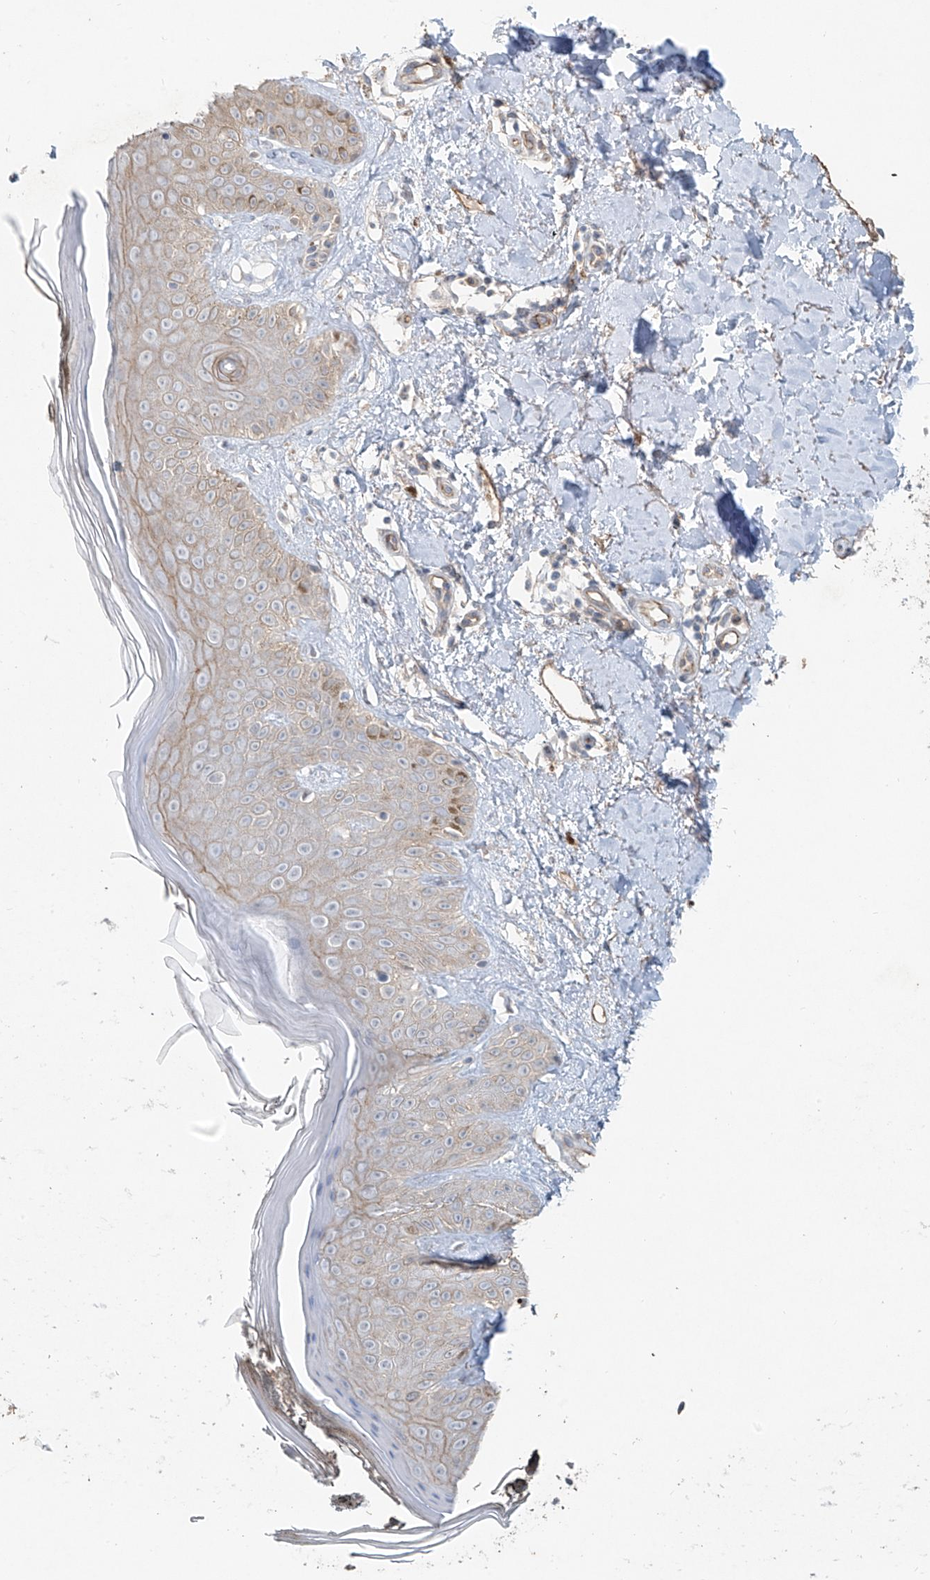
{"staining": {"intensity": "negative", "quantity": "none", "location": "none"}, "tissue": "skin", "cell_type": "Fibroblasts", "image_type": "normal", "snomed": [{"axis": "morphology", "description": "Normal tissue, NOS"}, {"axis": "topography", "description": "Skin"}], "caption": "Fibroblasts show no significant protein staining in benign skin. (IHC, brightfield microscopy, high magnification).", "gene": "TUBE1", "patient": {"sex": "female", "age": 64}}